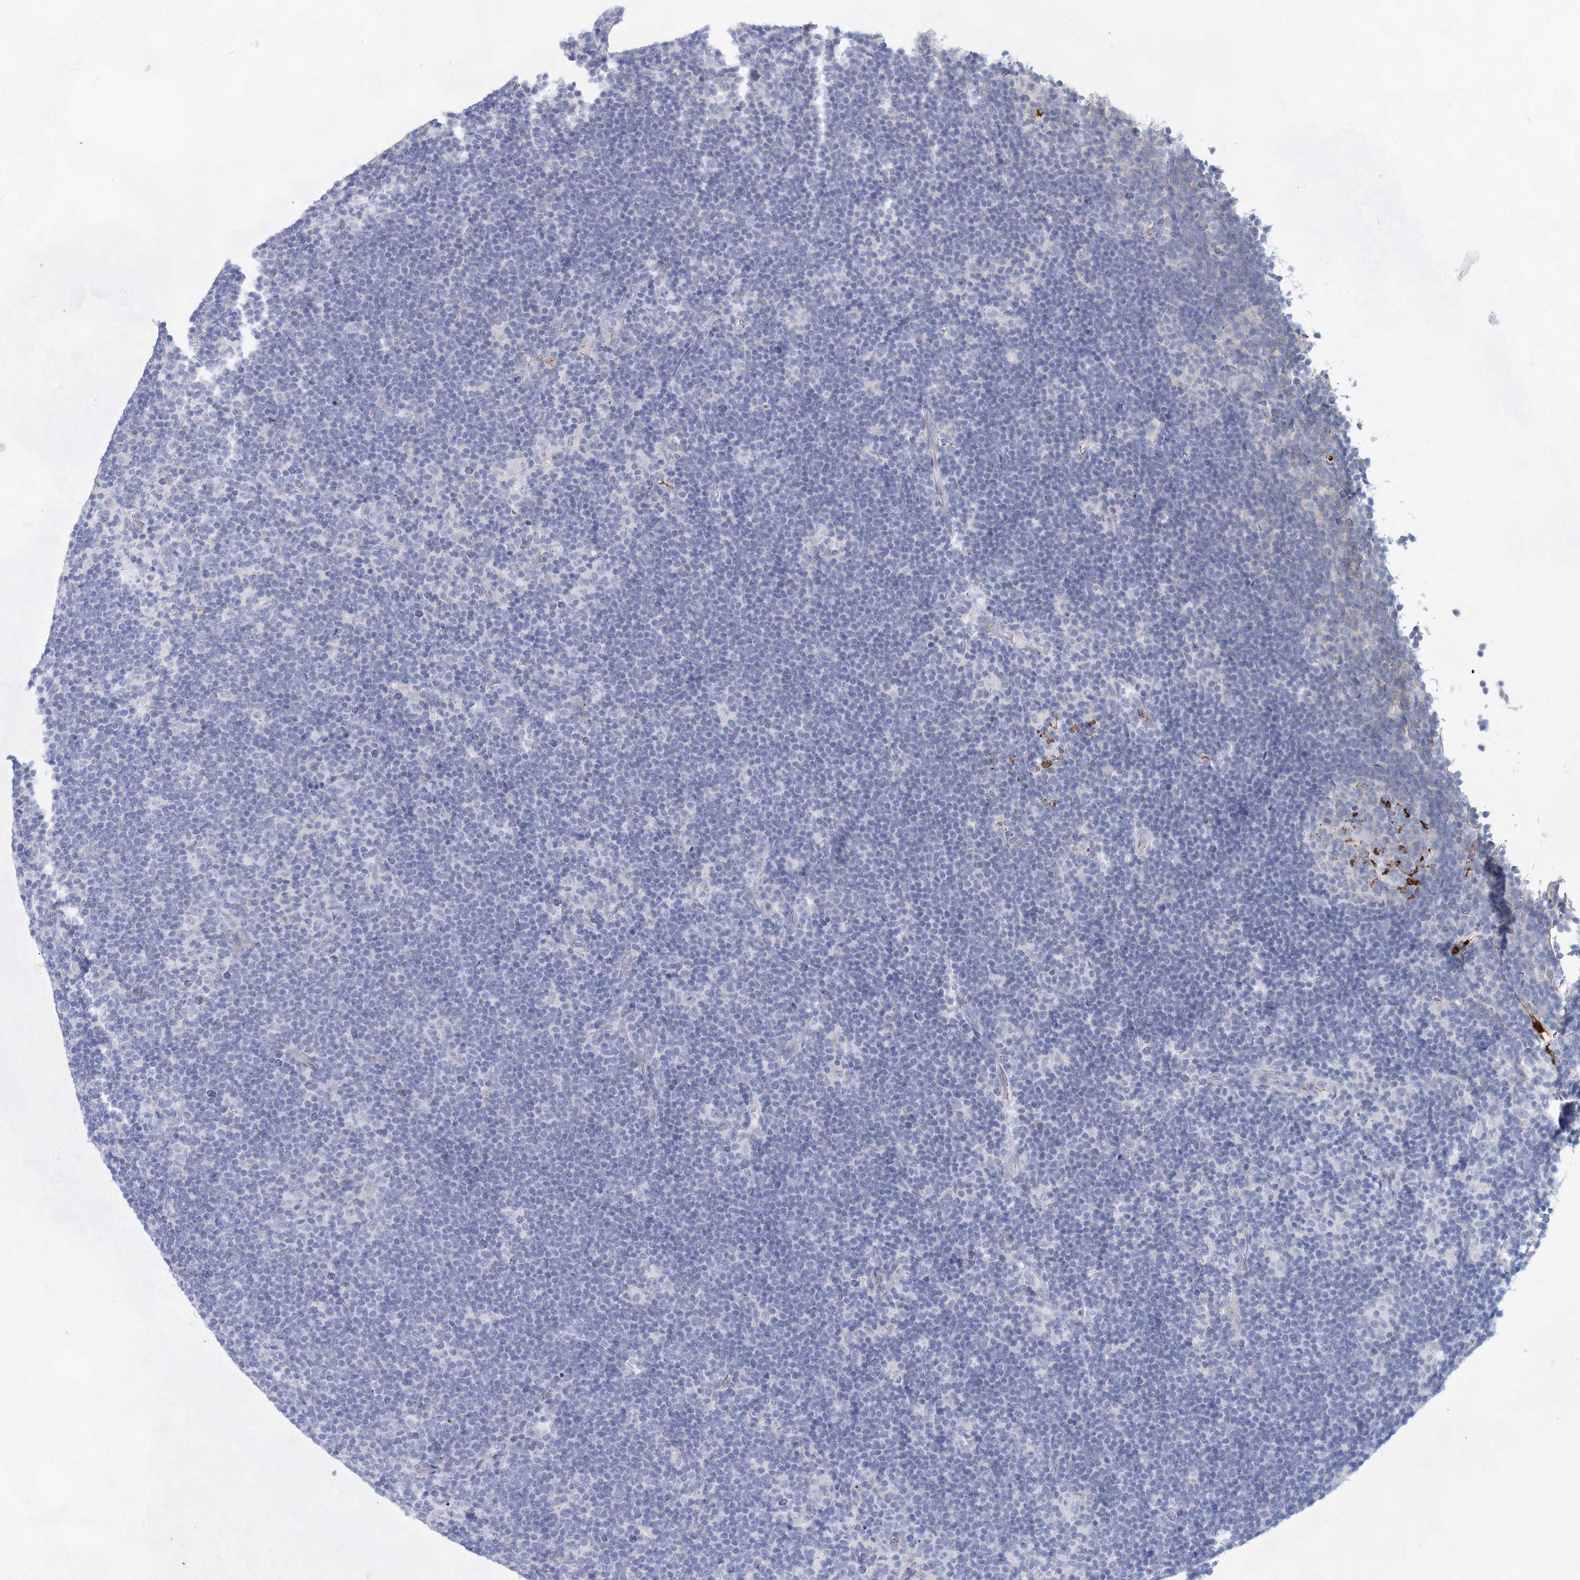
{"staining": {"intensity": "negative", "quantity": "none", "location": "none"}, "tissue": "lymphoma", "cell_type": "Tumor cells", "image_type": "cancer", "snomed": [{"axis": "morphology", "description": "Hodgkin's disease, NOS"}, {"axis": "topography", "description": "Lymph node"}], "caption": "DAB (3,3'-diaminobenzidine) immunohistochemical staining of human lymphoma exhibits no significant expression in tumor cells.", "gene": "TASOR2", "patient": {"sex": "female", "age": 57}}